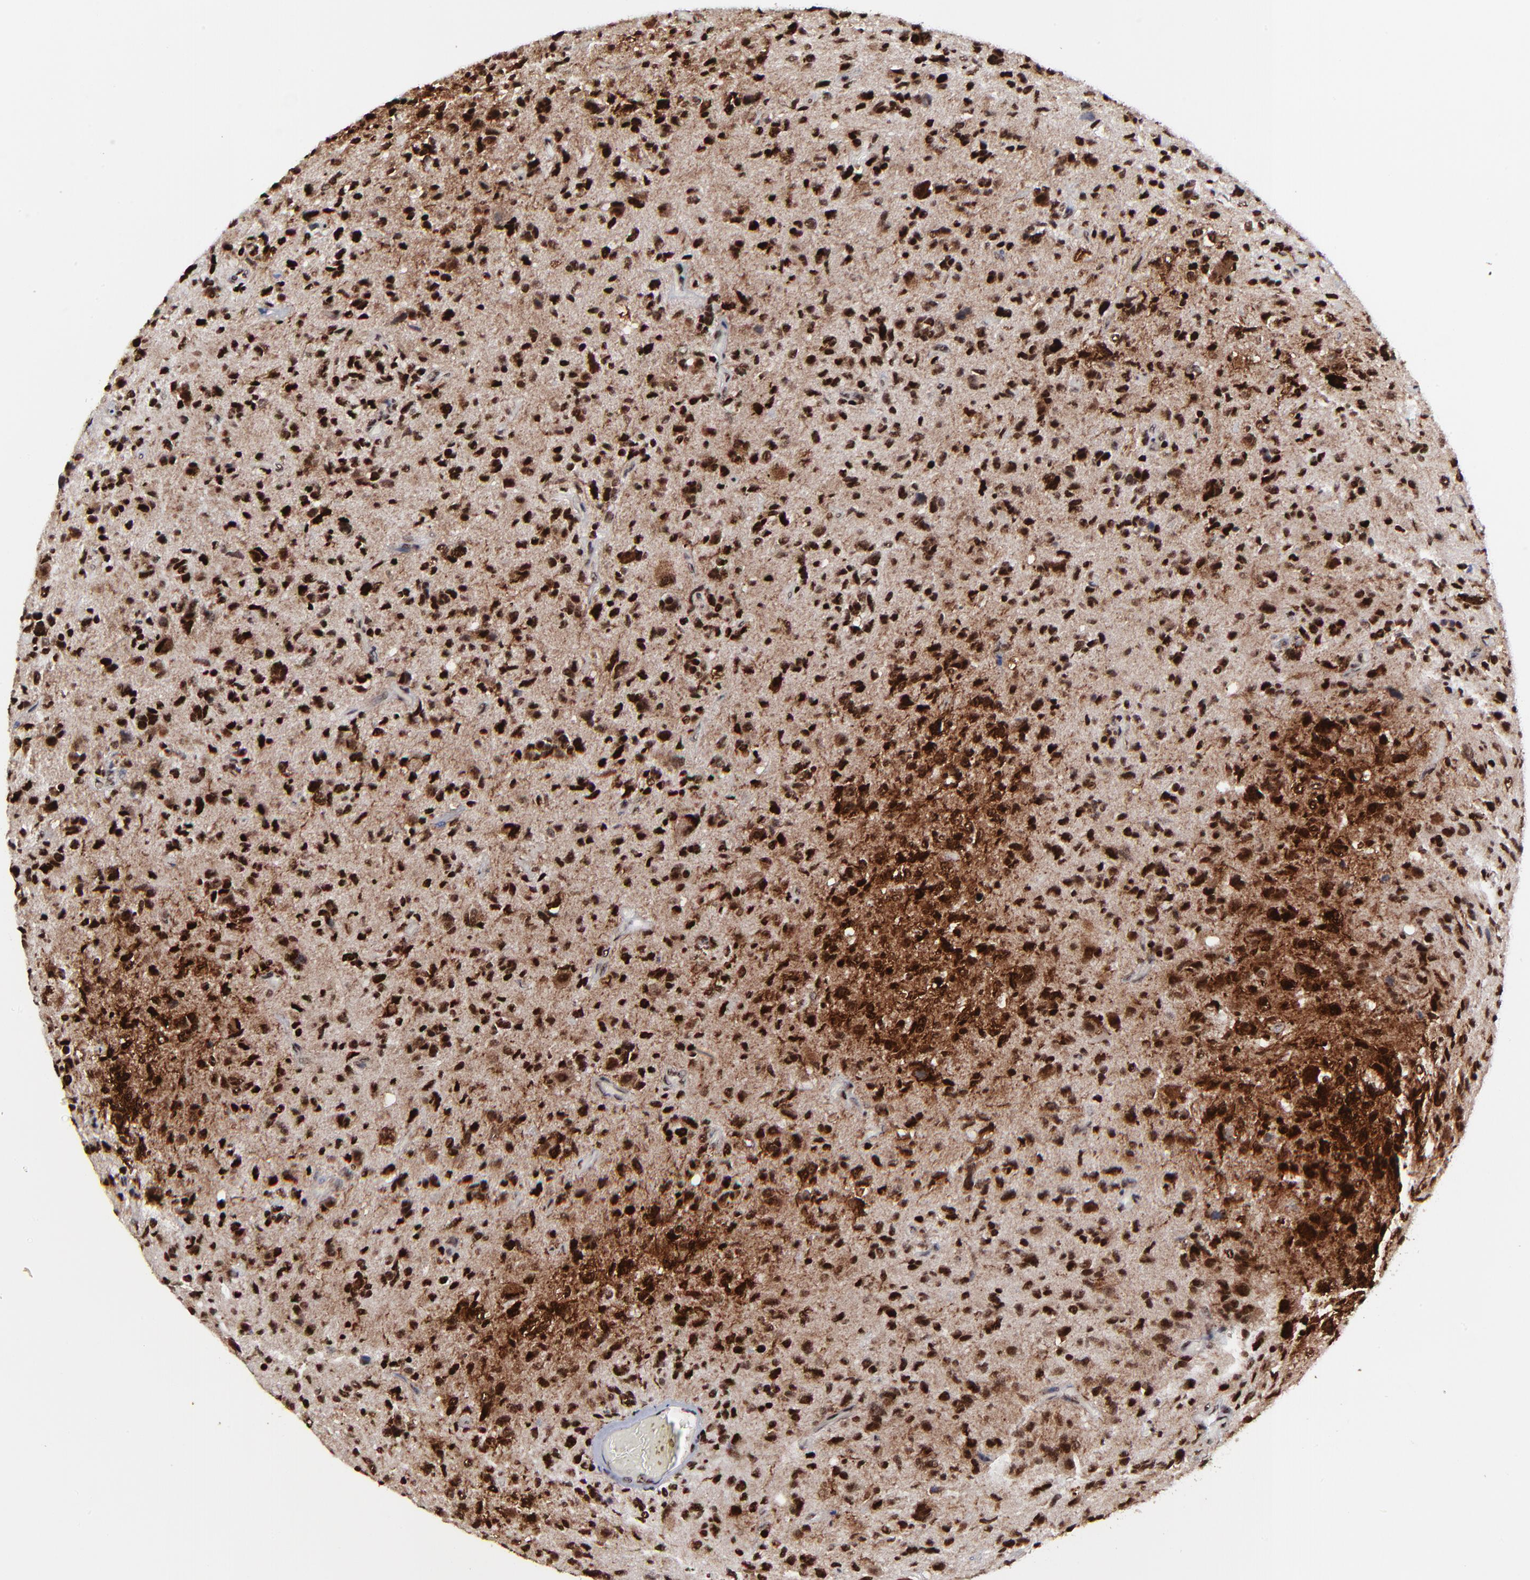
{"staining": {"intensity": "strong", "quantity": ">75%", "location": "nuclear"}, "tissue": "glioma", "cell_type": "Tumor cells", "image_type": "cancer", "snomed": [{"axis": "morphology", "description": "Glioma, malignant, High grade"}, {"axis": "topography", "description": "Brain"}], "caption": "This is a micrograph of immunohistochemistry staining of glioma, which shows strong expression in the nuclear of tumor cells.", "gene": "RBM22", "patient": {"sex": "male", "age": 69}}